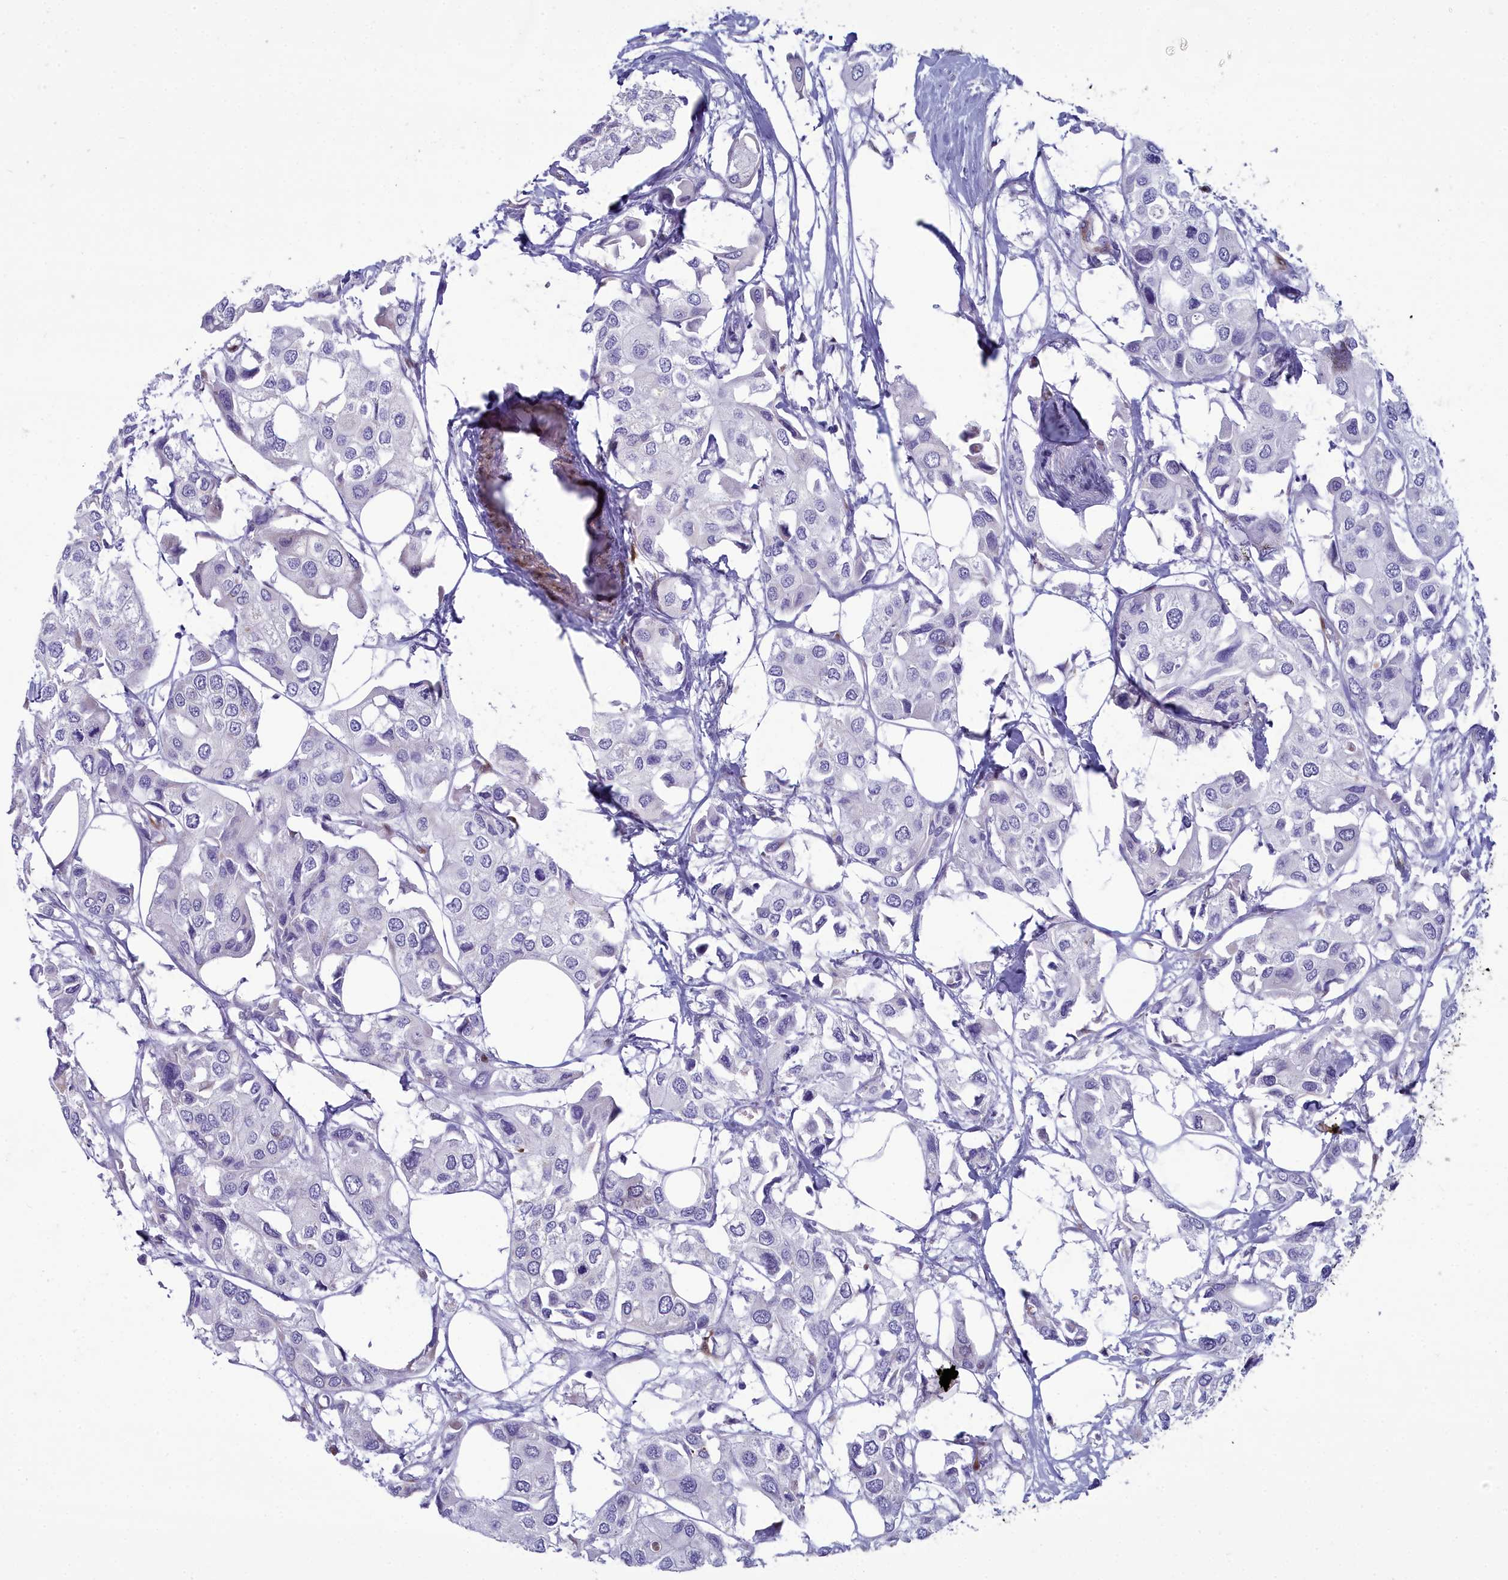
{"staining": {"intensity": "negative", "quantity": "none", "location": "none"}, "tissue": "urothelial cancer", "cell_type": "Tumor cells", "image_type": "cancer", "snomed": [{"axis": "morphology", "description": "Urothelial carcinoma, High grade"}, {"axis": "topography", "description": "Urinary bladder"}], "caption": "There is no significant expression in tumor cells of urothelial cancer. (DAB (3,3'-diaminobenzidine) immunohistochemistry, high magnification).", "gene": "PPP1R14A", "patient": {"sex": "male", "age": 64}}